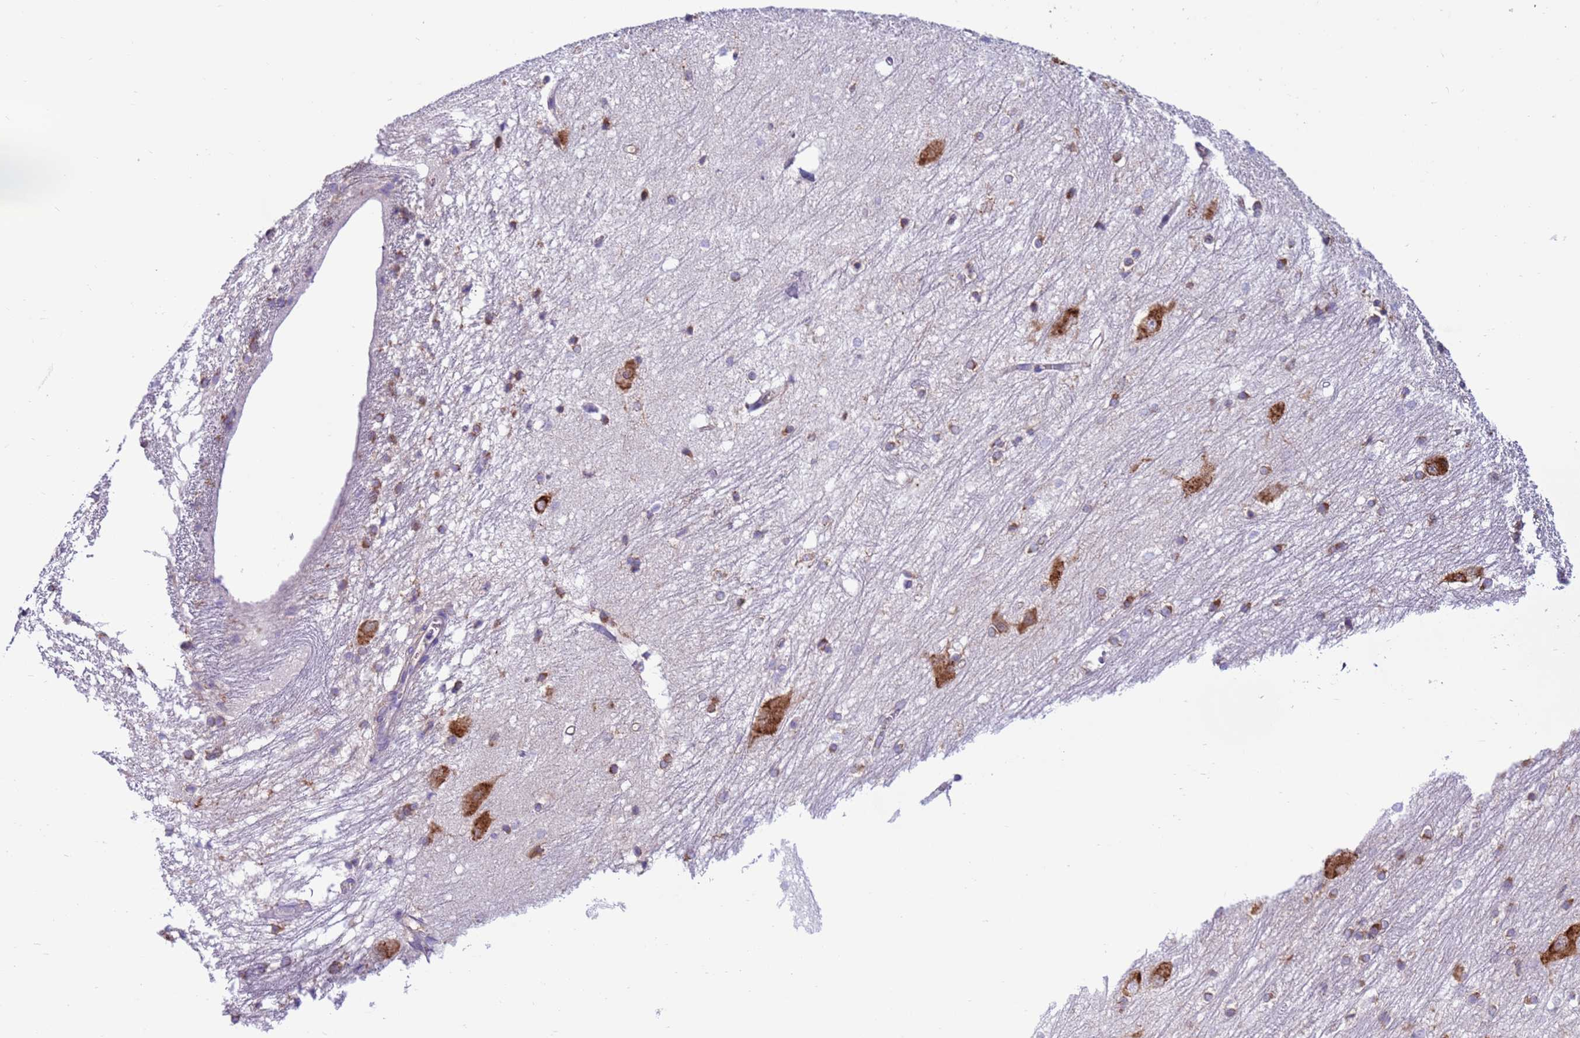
{"staining": {"intensity": "moderate", "quantity": "25%-75%", "location": "cytoplasmic/membranous"}, "tissue": "caudate", "cell_type": "Glial cells", "image_type": "normal", "snomed": [{"axis": "morphology", "description": "Normal tissue, NOS"}, {"axis": "topography", "description": "Lateral ventricle wall"}], "caption": "A brown stain labels moderate cytoplasmic/membranous positivity of a protein in glial cells of unremarkable caudate. Nuclei are stained in blue.", "gene": "VARS1", "patient": {"sex": "male", "age": 37}}